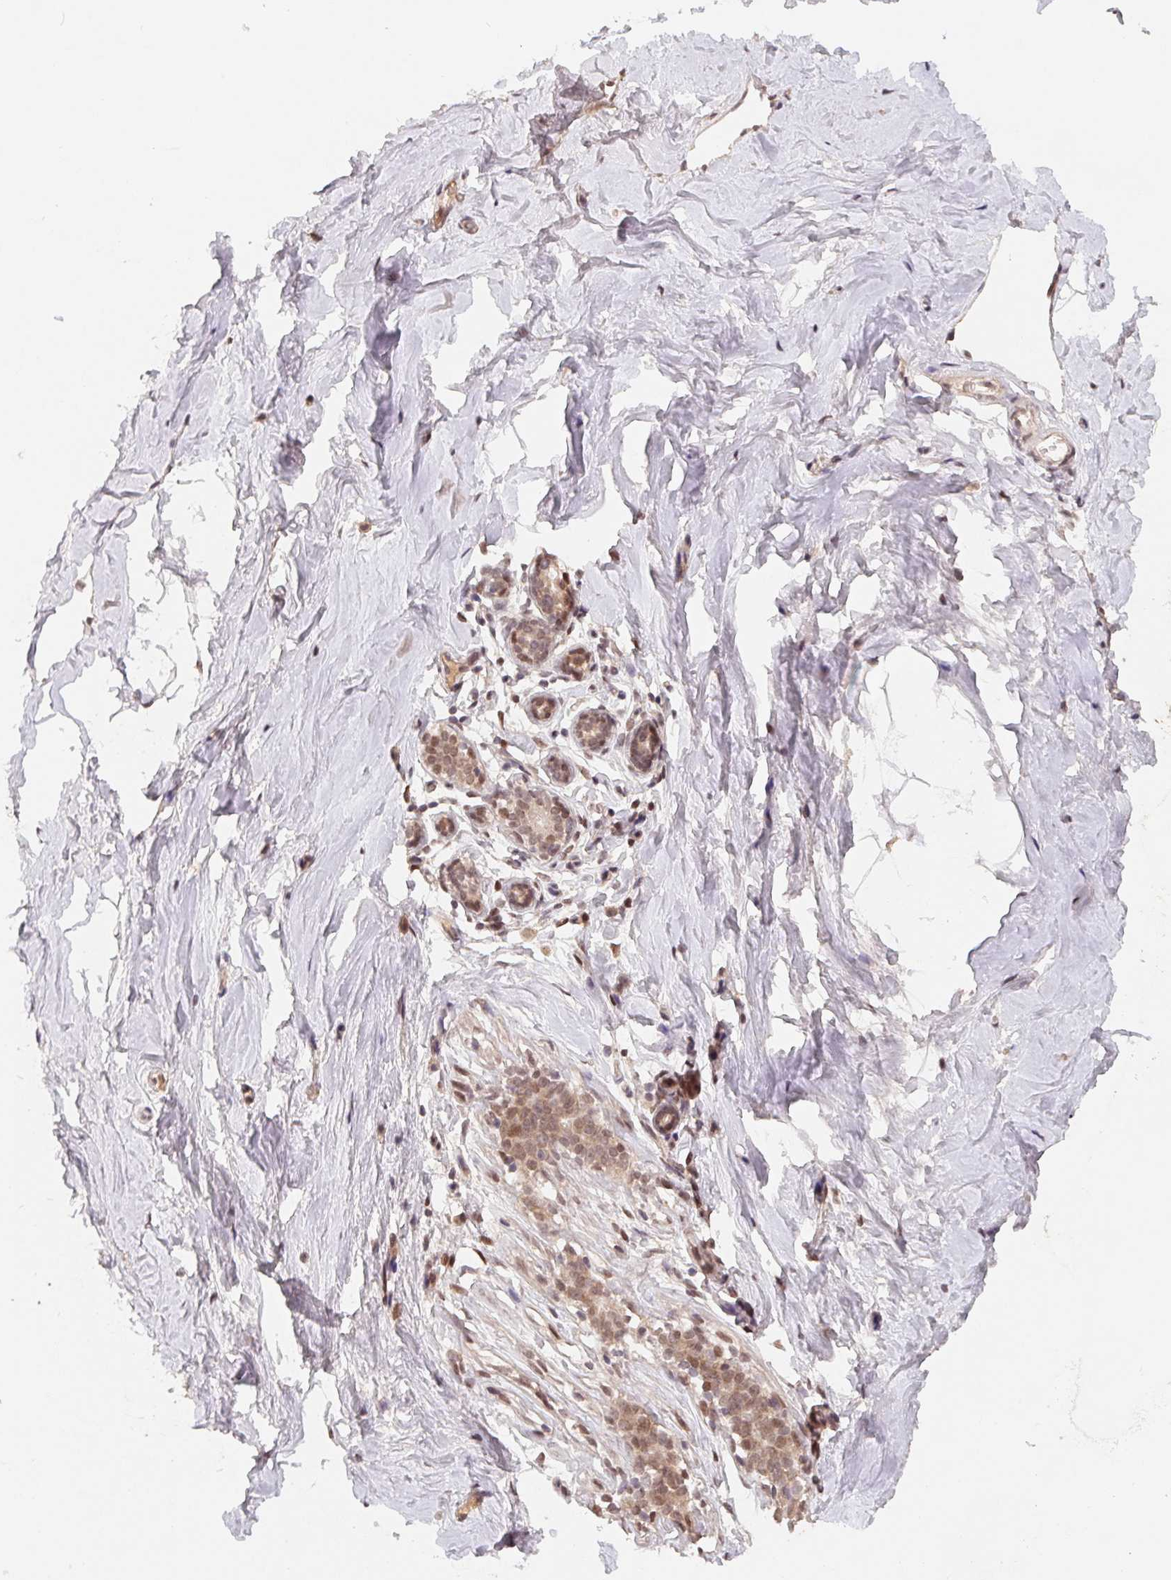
{"staining": {"intensity": "negative", "quantity": "none", "location": "none"}, "tissue": "breast", "cell_type": "Adipocytes", "image_type": "normal", "snomed": [{"axis": "morphology", "description": "Normal tissue, NOS"}, {"axis": "topography", "description": "Breast"}], "caption": "Immunohistochemistry (IHC) of benign human breast demonstrates no staining in adipocytes.", "gene": "HMGN3", "patient": {"sex": "female", "age": 32}}